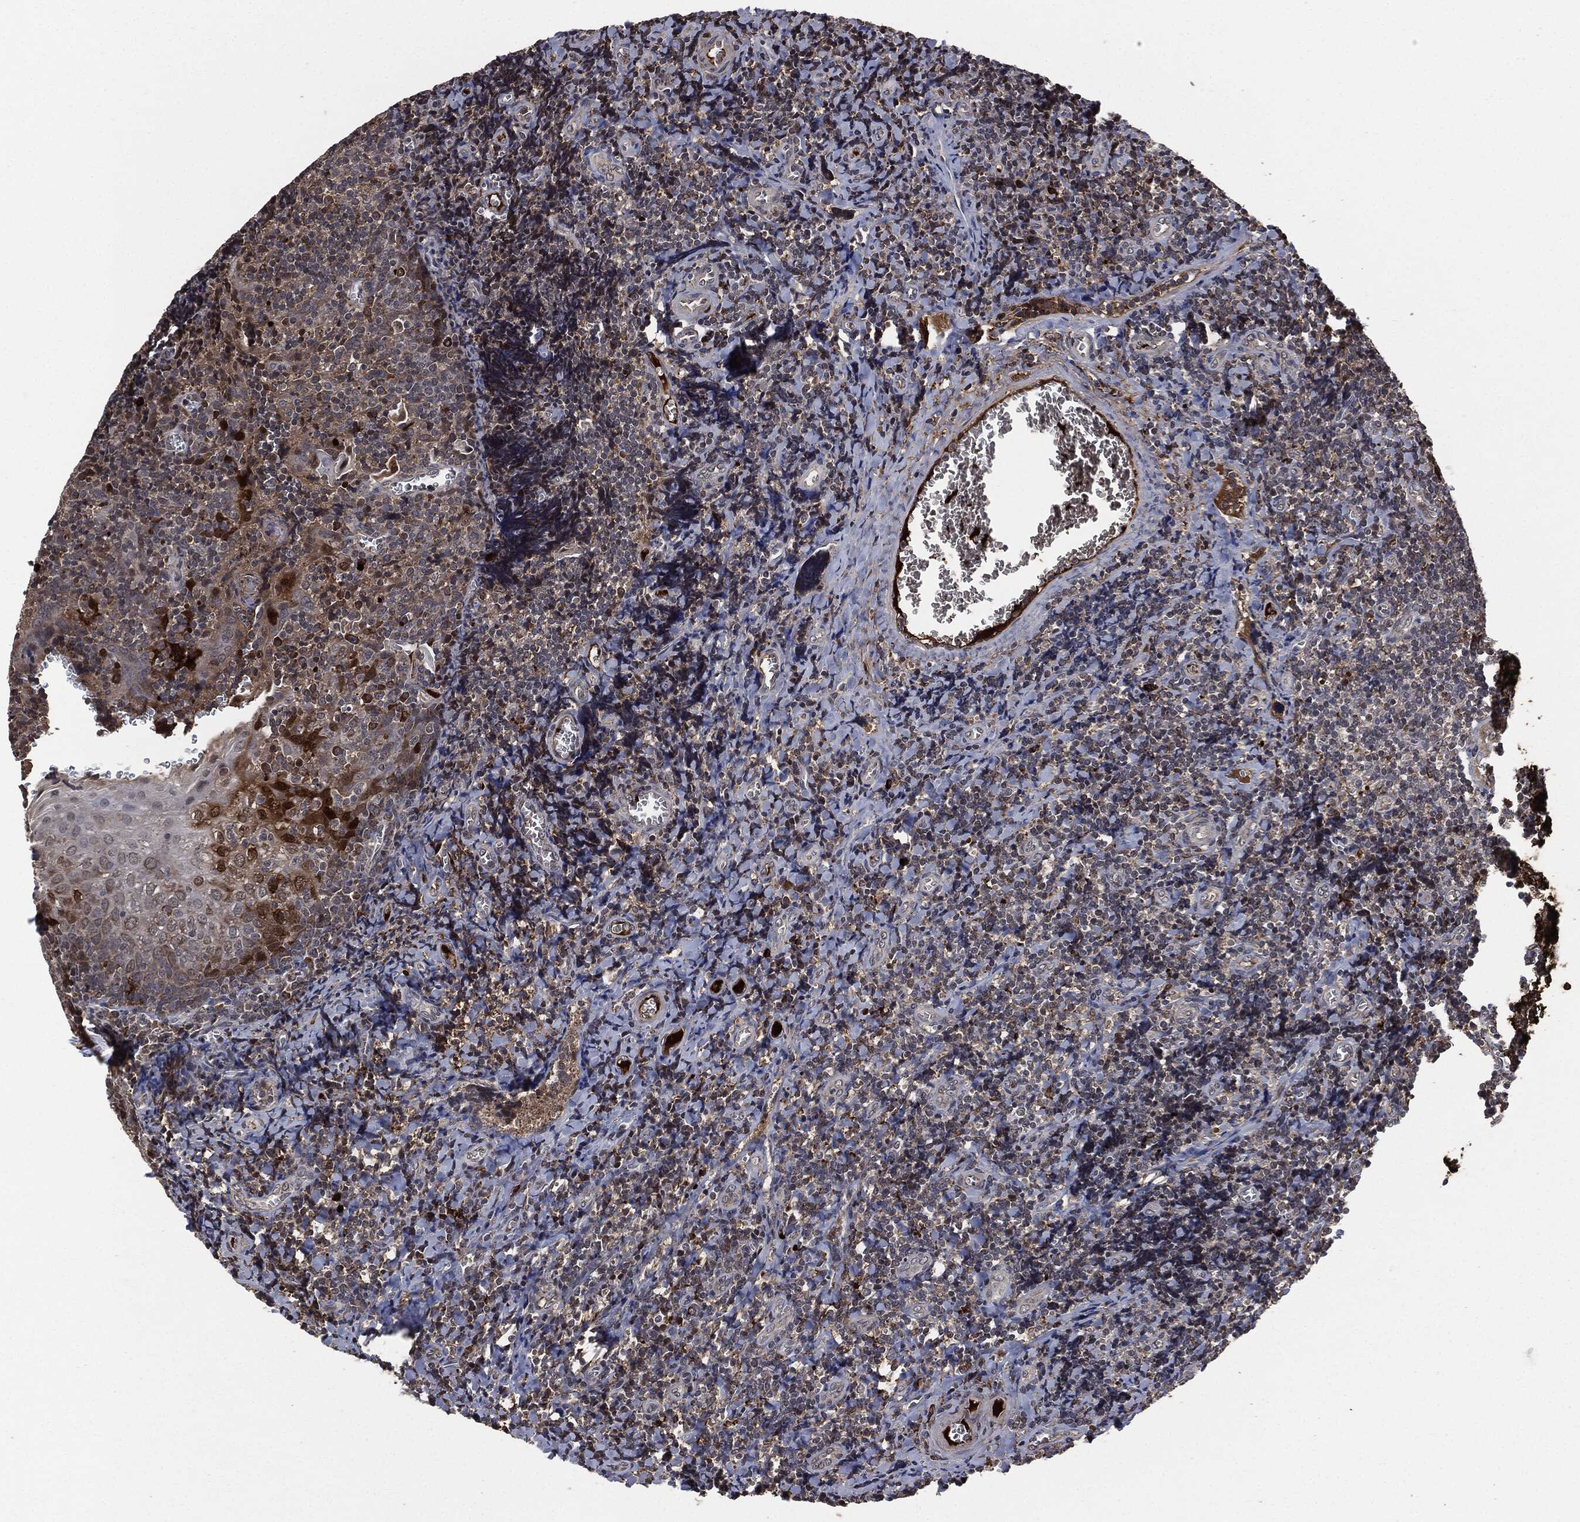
{"staining": {"intensity": "negative", "quantity": "none", "location": "none"}, "tissue": "tonsil", "cell_type": "Germinal center cells", "image_type": "normal", "snomed": [{"axis": "morphology", "description": "Normal tissue, NOS"}, {"axis": "morphology", "description": "Inflammation, NOS"}, {"axis": "topography", "description": "Tonsil"}], "caption": "Tonsil stained for a protein using immunohistochemistry shows no staining germinal center cells.", "gene": "CRABP2", "patient": {"sex": "female", "age": 31}}